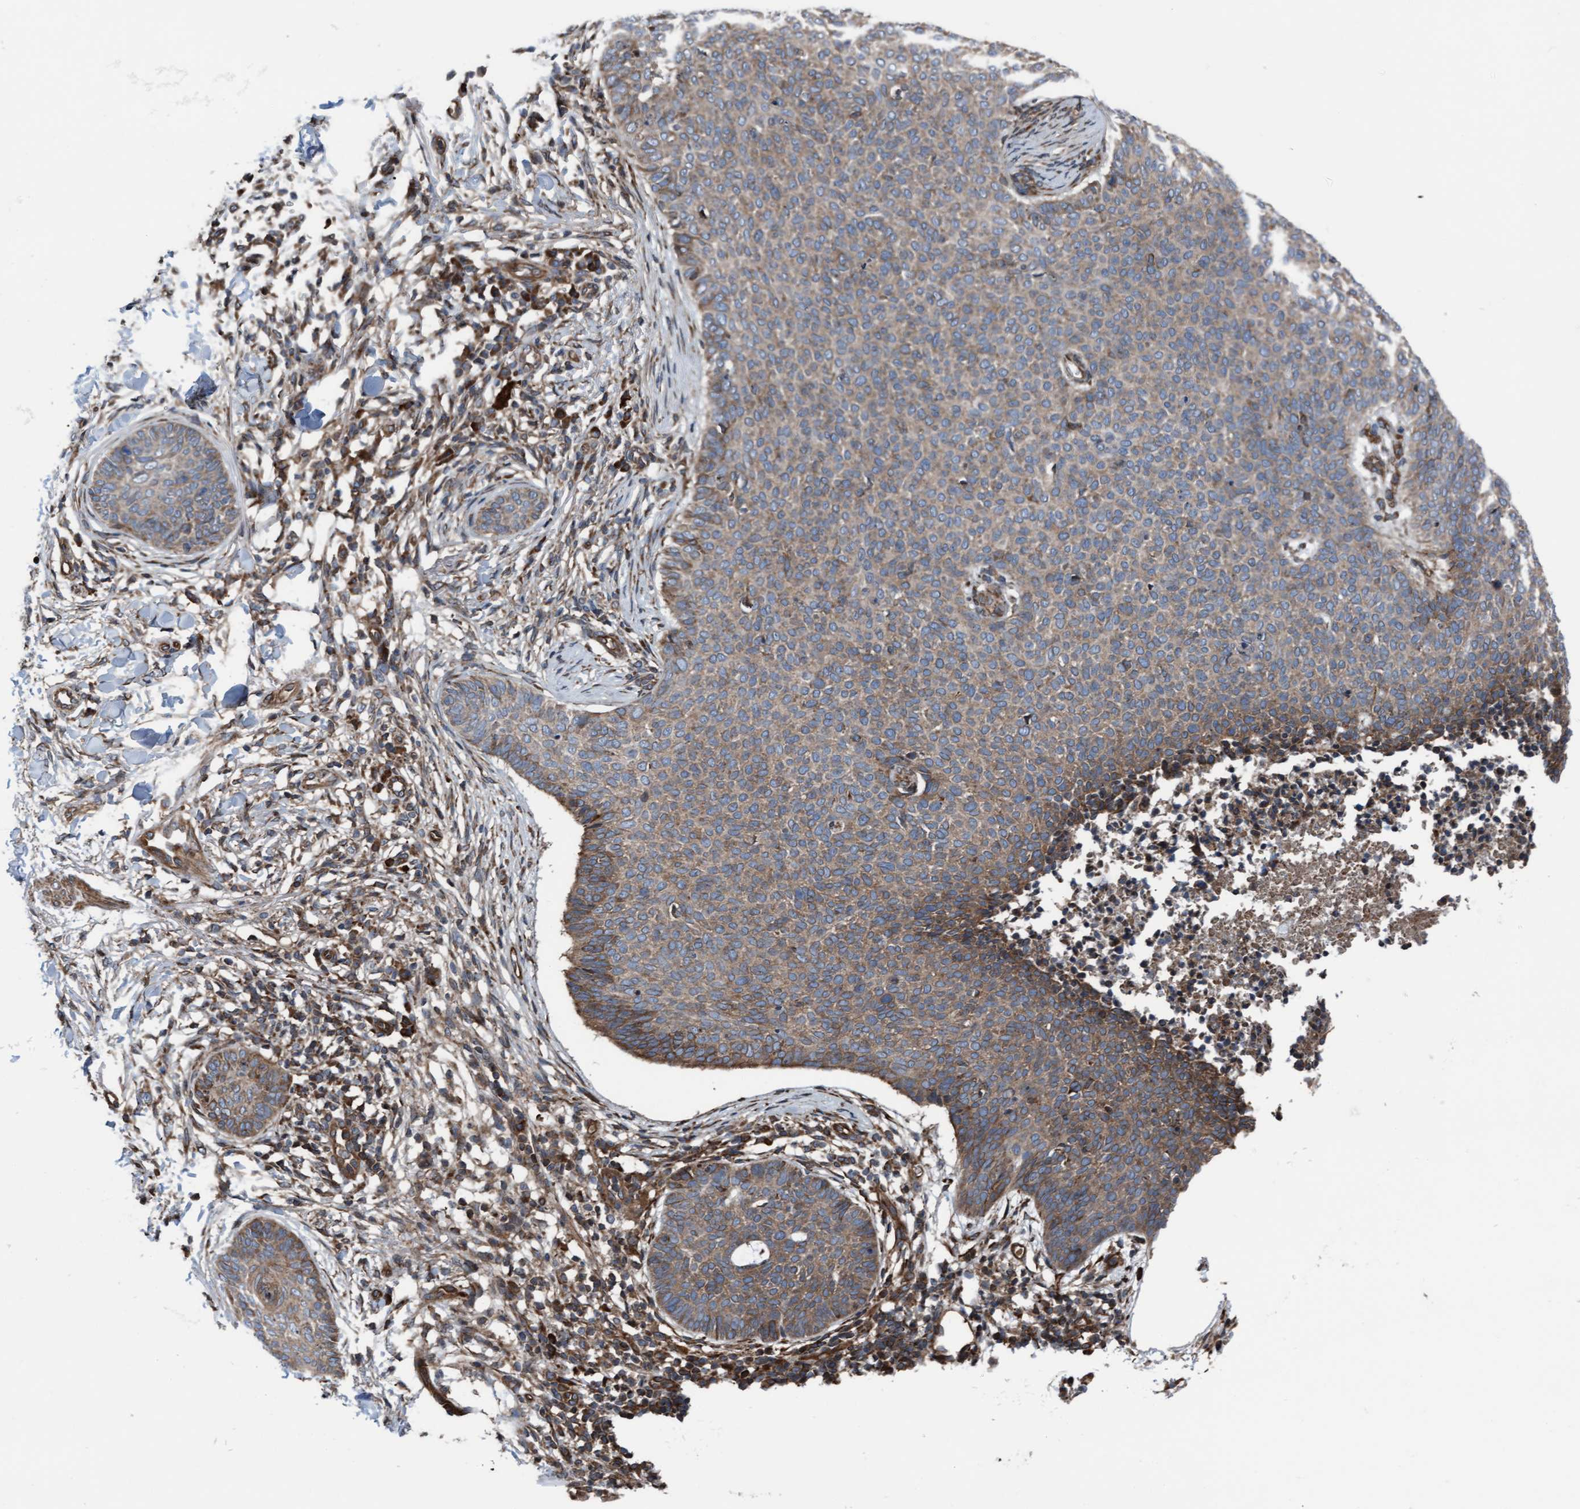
{"staining": {"intensity": "moderate", "quantity": ">75%", "location": "cytoplasmic/membranous"}, "tissue": "skin cancer", "cell_type": "Tumor cells", "image_type": "cancer", "snomed": [{"axis": "morphology", "description": "Normal tissue, NOS"}, {"axis": "morphology", "description": "Basal cell carcinoma"}, {"axis": "topography", "description": "Skin"}], "caption": "Protein expression analysis of skin cancer (basal cell carcinoma) reveals moderate cytoplasmic/membranous positivity in about >75% of tumor cells.", "gene": "RAP1GAP2", "patient": {"sex": "male", "age": 50}}